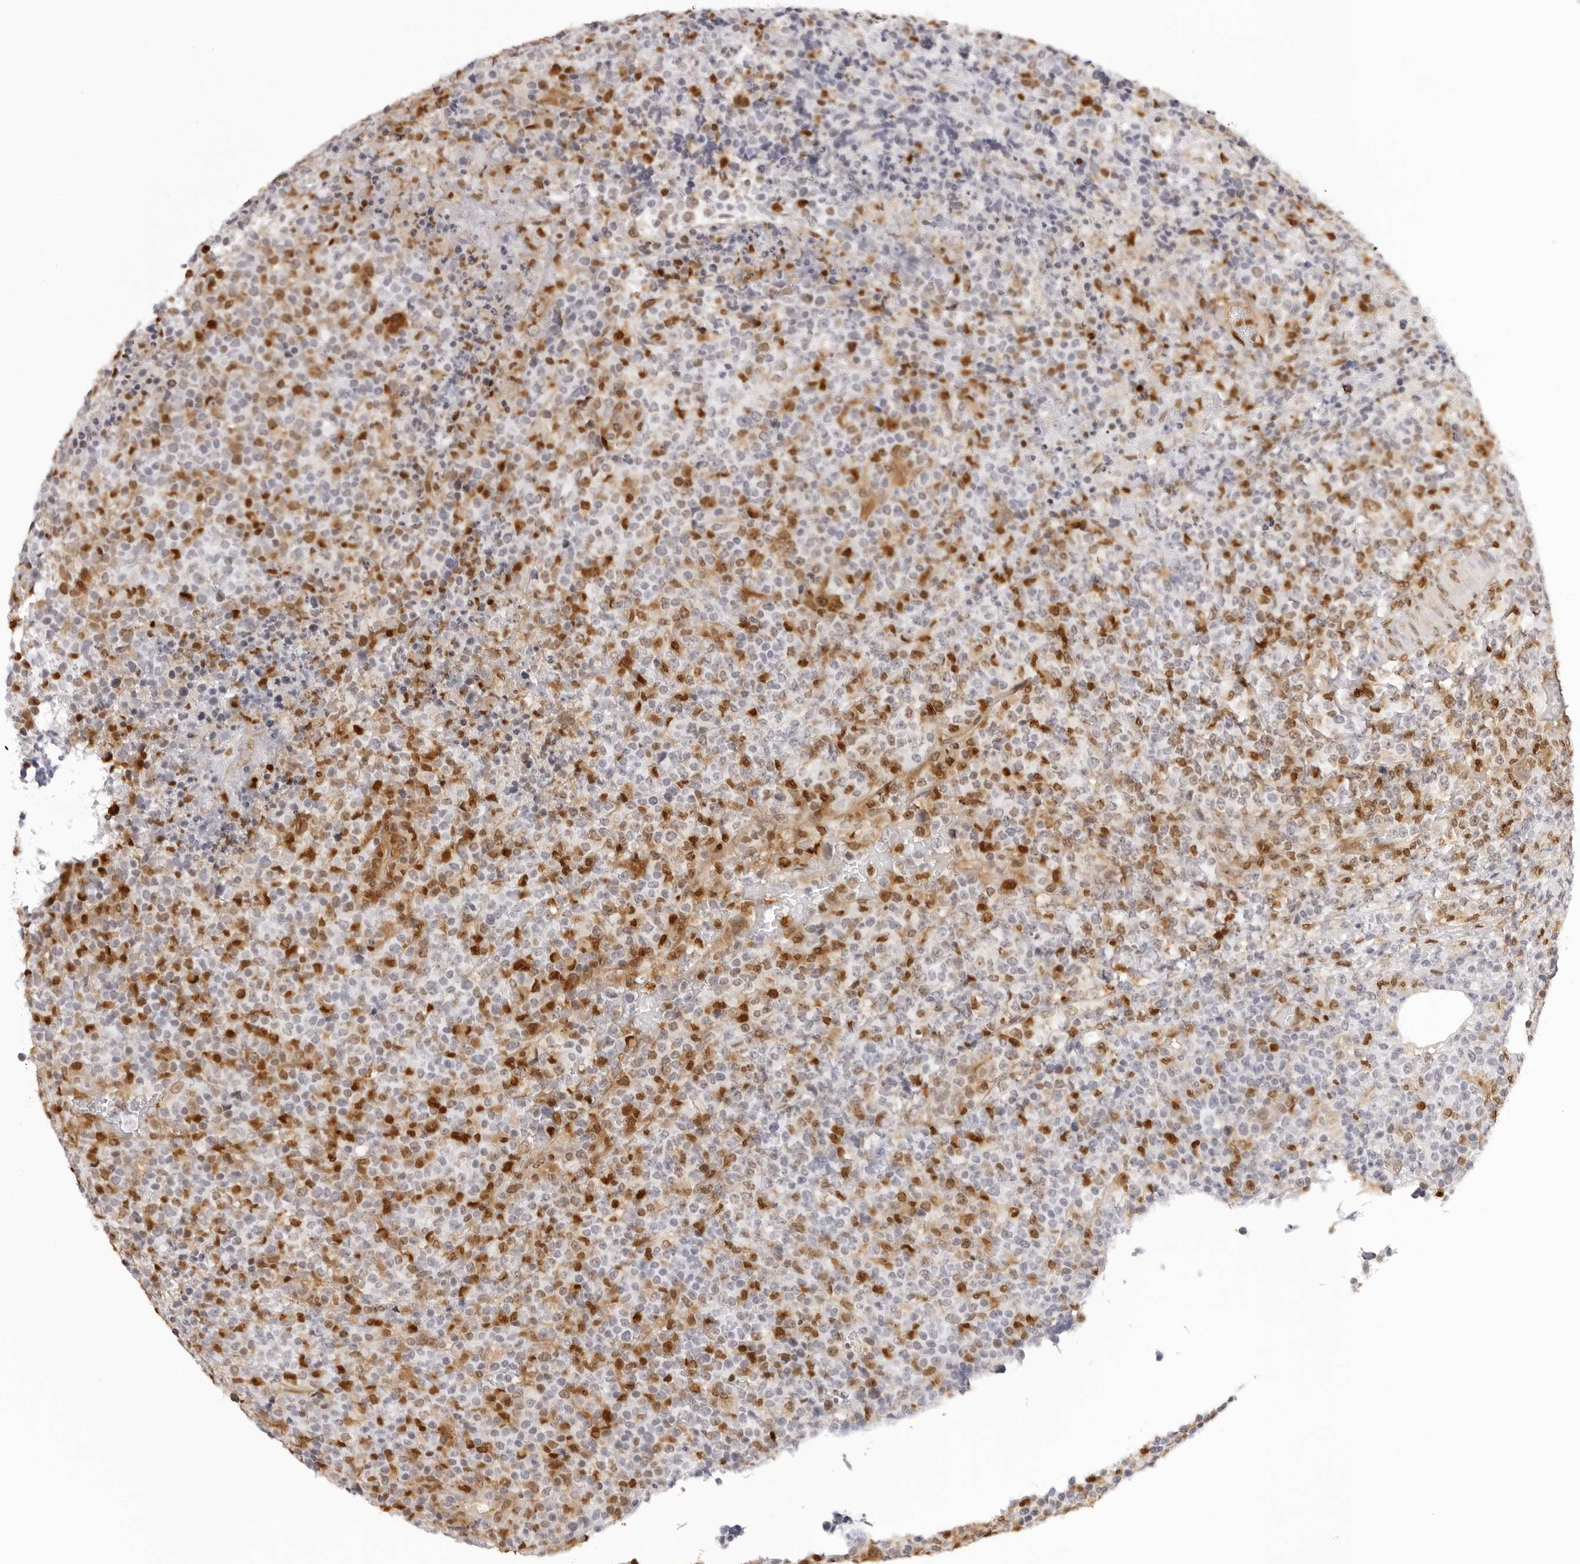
{"staining": {"intensity": "moderate", "quantity": "<25%", "location": "cytoplasmic/membranous,nuclear"}, "tissue": "lymphoma", "cell_type": "Tumor cells", "image_type": "cancer", "snomed": [{"axis": "morphology", "description": "Malignant lymphoma, non-Hodgkin's type, High grade"}, {"axis": "topography", "description": "Lymph node"}], "caption": "Immunohistochemical staining of lymphoma shows low levels of moderate cytoplasmic/membranous and nuclear protein staining in approximately <25% of tumor cells.", "gene": "HSPA4", "patient": {"sex": "male", "age": 13}}